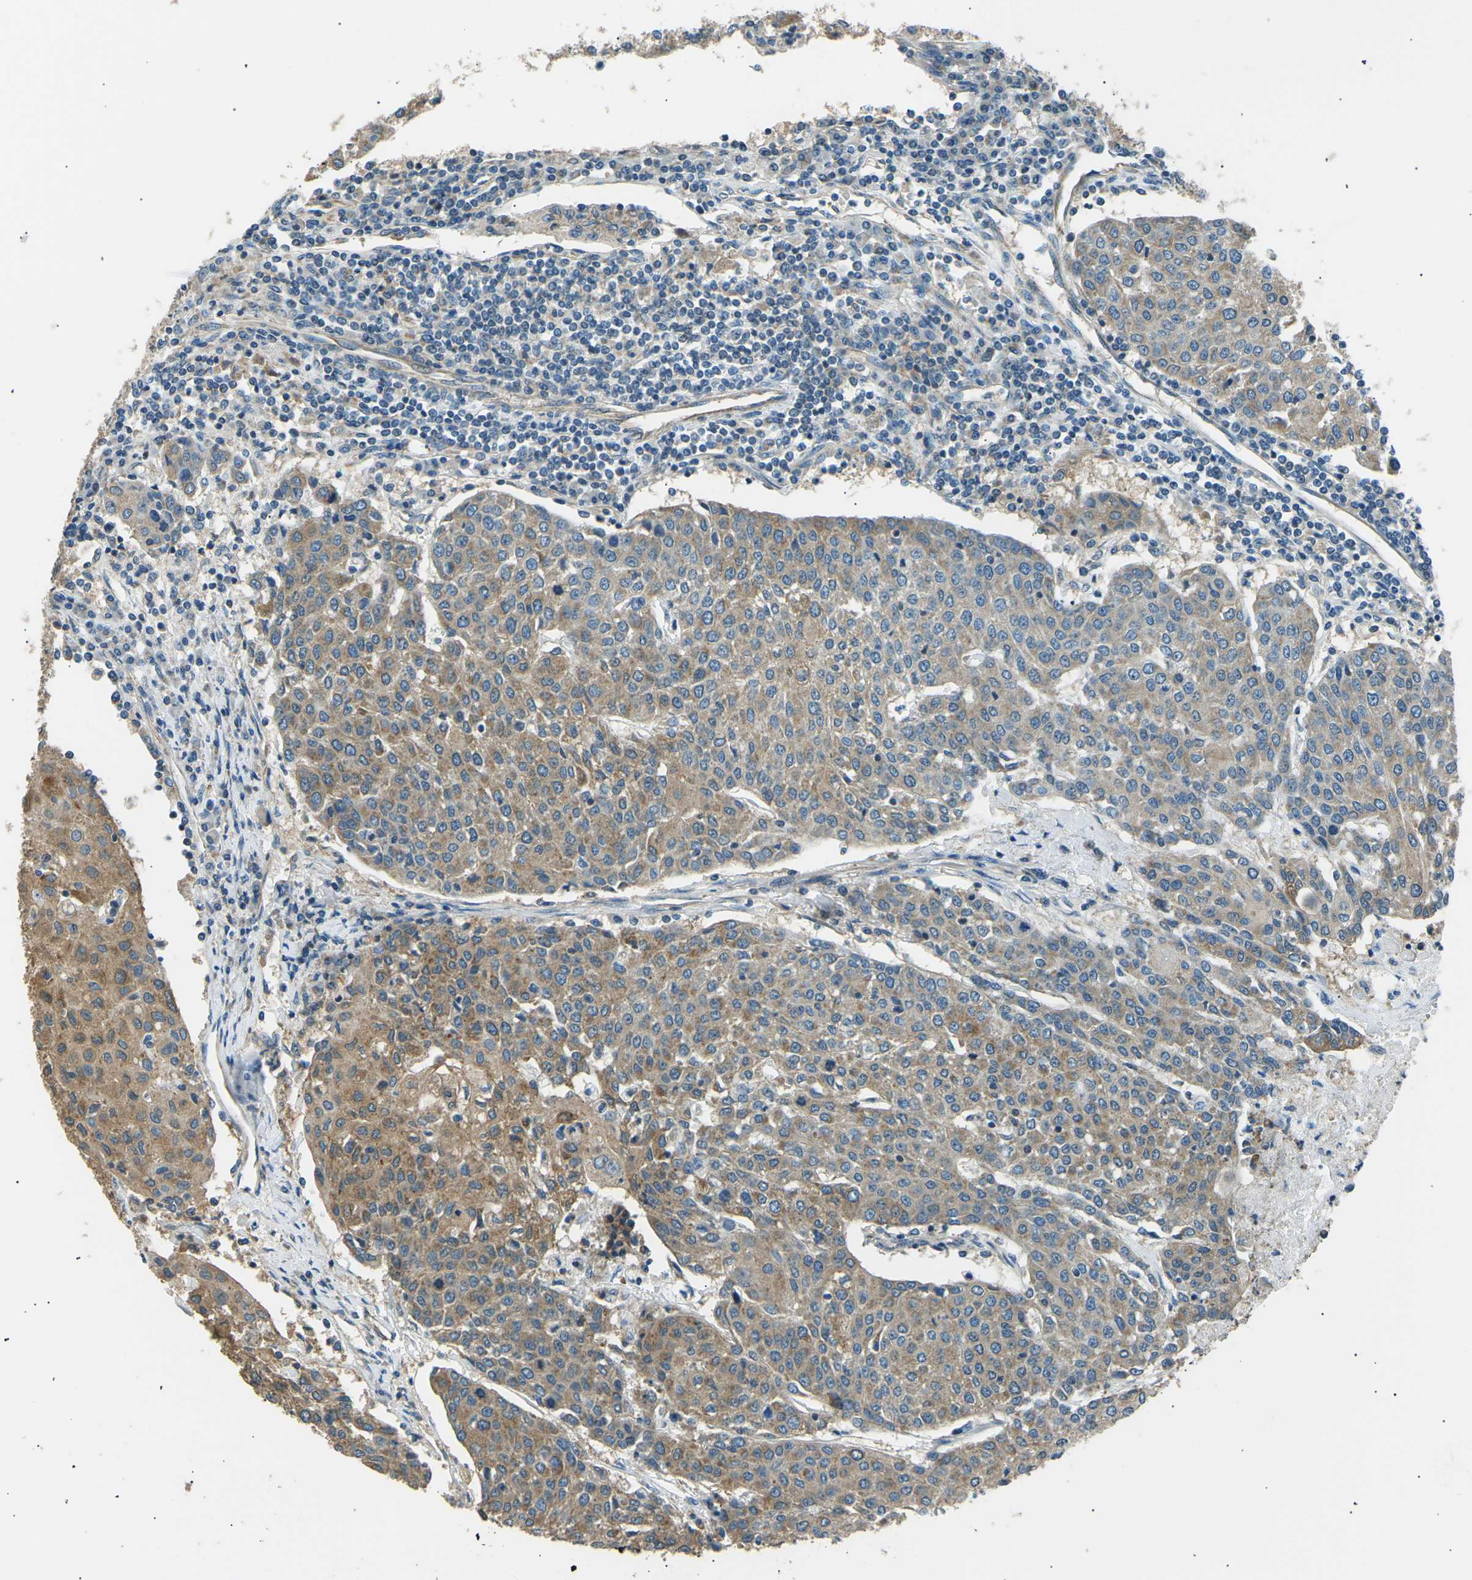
{"staining": {"intensity": "moderate", "quantity": ">75%", "location": "cytoplasmic/membranous"}, "tissue": "urothelial cancer", "cell_type": "Tumor cells", "image_type": "cancer", "snomed": [{"axis": "morphology", "description": "Urothelial carcinoma, High grade"}, {"axis": "topography", "description": "Urinary bladder"}], "caption": "Moderate cytoplasmic/membranous positivity for a protein is seen in approximately >75% of tumor cells of urothelial cancer using immunohistochemistry (IHC).", "gene": "SLK", "patient": {"sex": "female", "age": 85}}